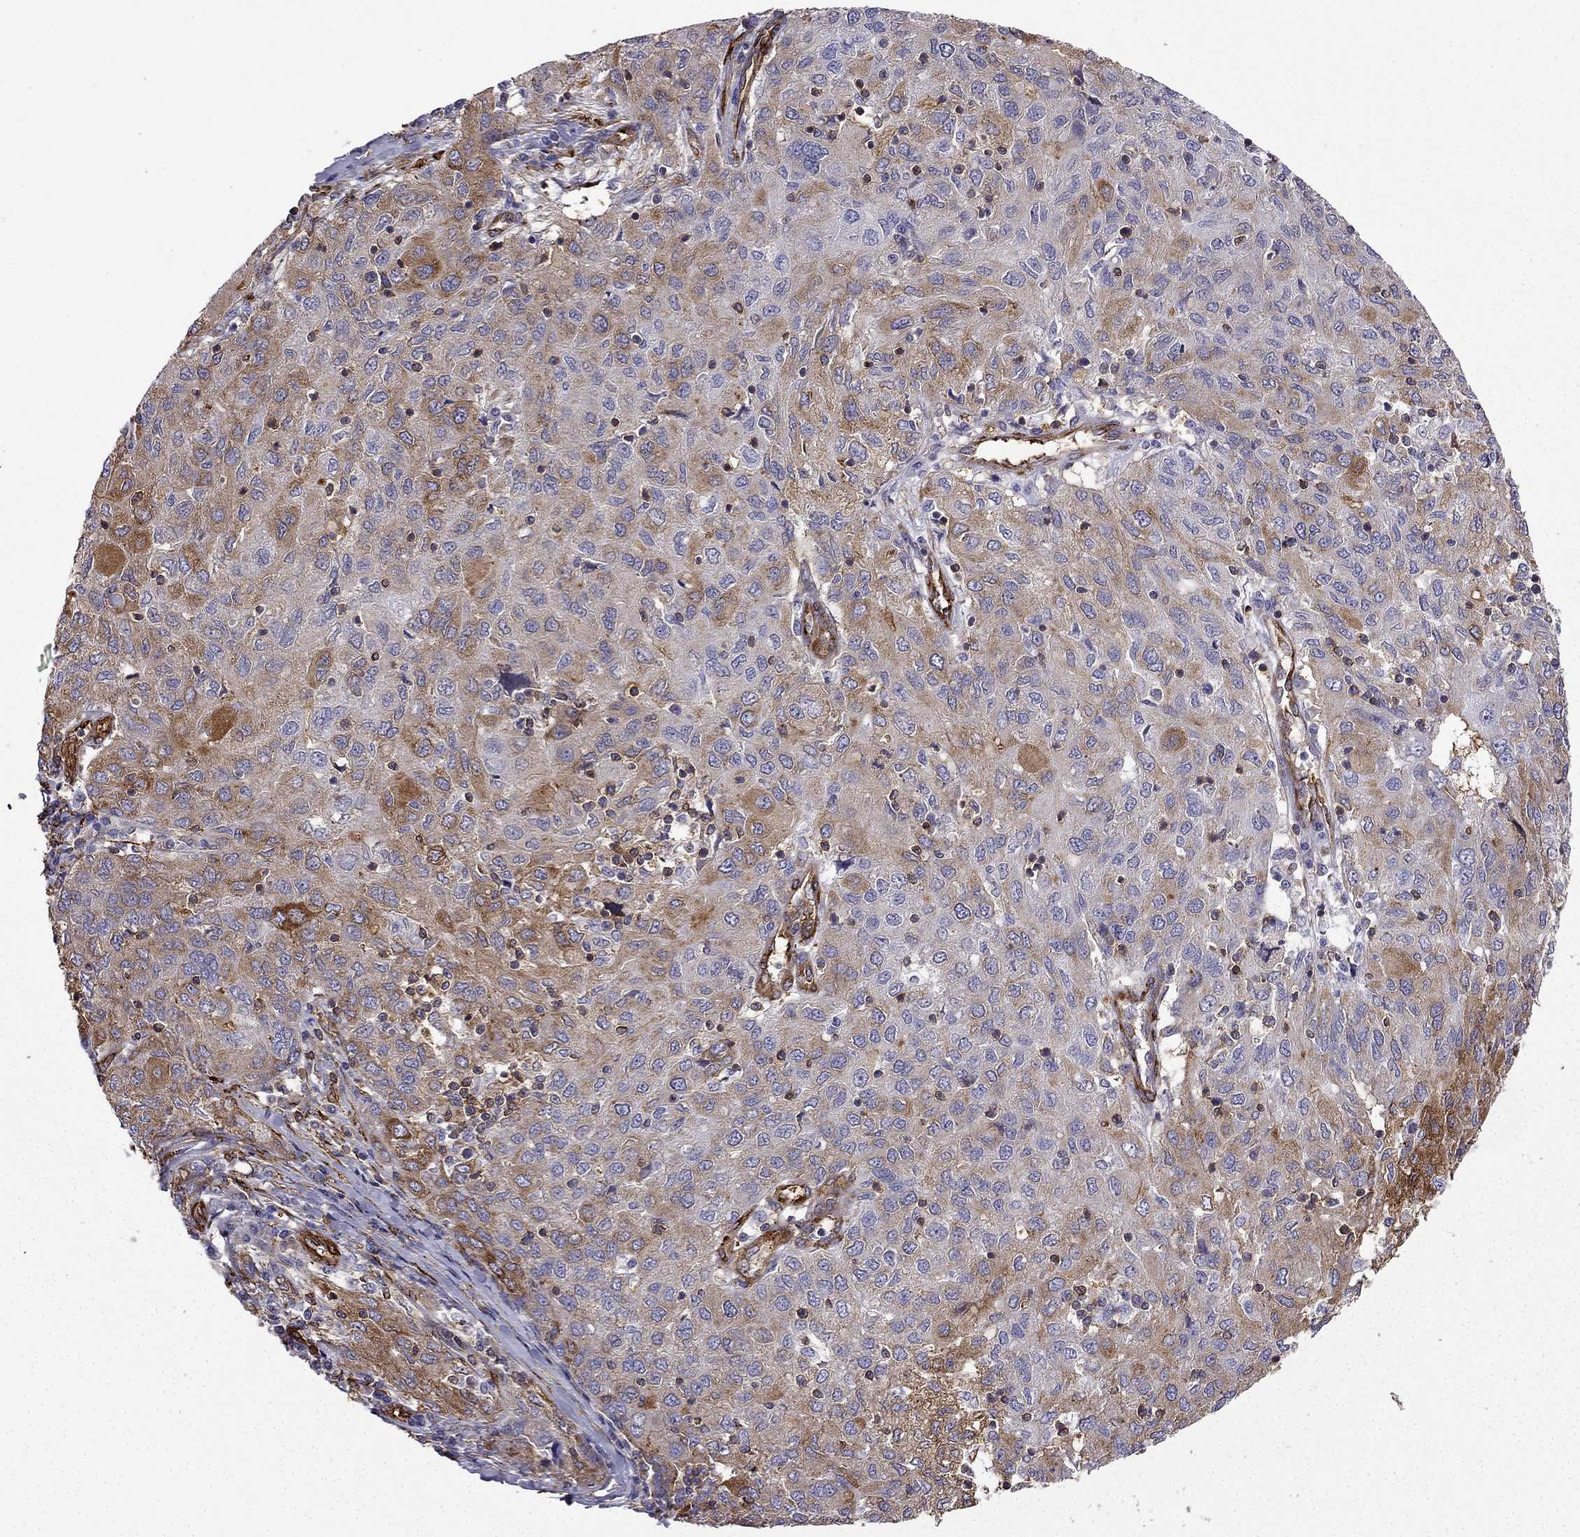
{"staining": {"intensity": "moderate", "quantity": "25%-75%", "location": "cytoplasmic/membranous"}, "tissue": "ovarian cancer", "cell_type": "Tumor cells", "image_type": "cancer", "snomed": [{"axis": "morphology", "description": "Carcinoma, endometroid"}, {"axis": "topography", "description": "Ovary"}], "caption": "Tumor cells display medium levels of moderate cytoplasmic/membranous expression in approximately 25%-75% of cells in human ovarian cancer (endometroid carcinoma).", "gene": "MAP4", "patient": {"sex": "female", "age": 50}}